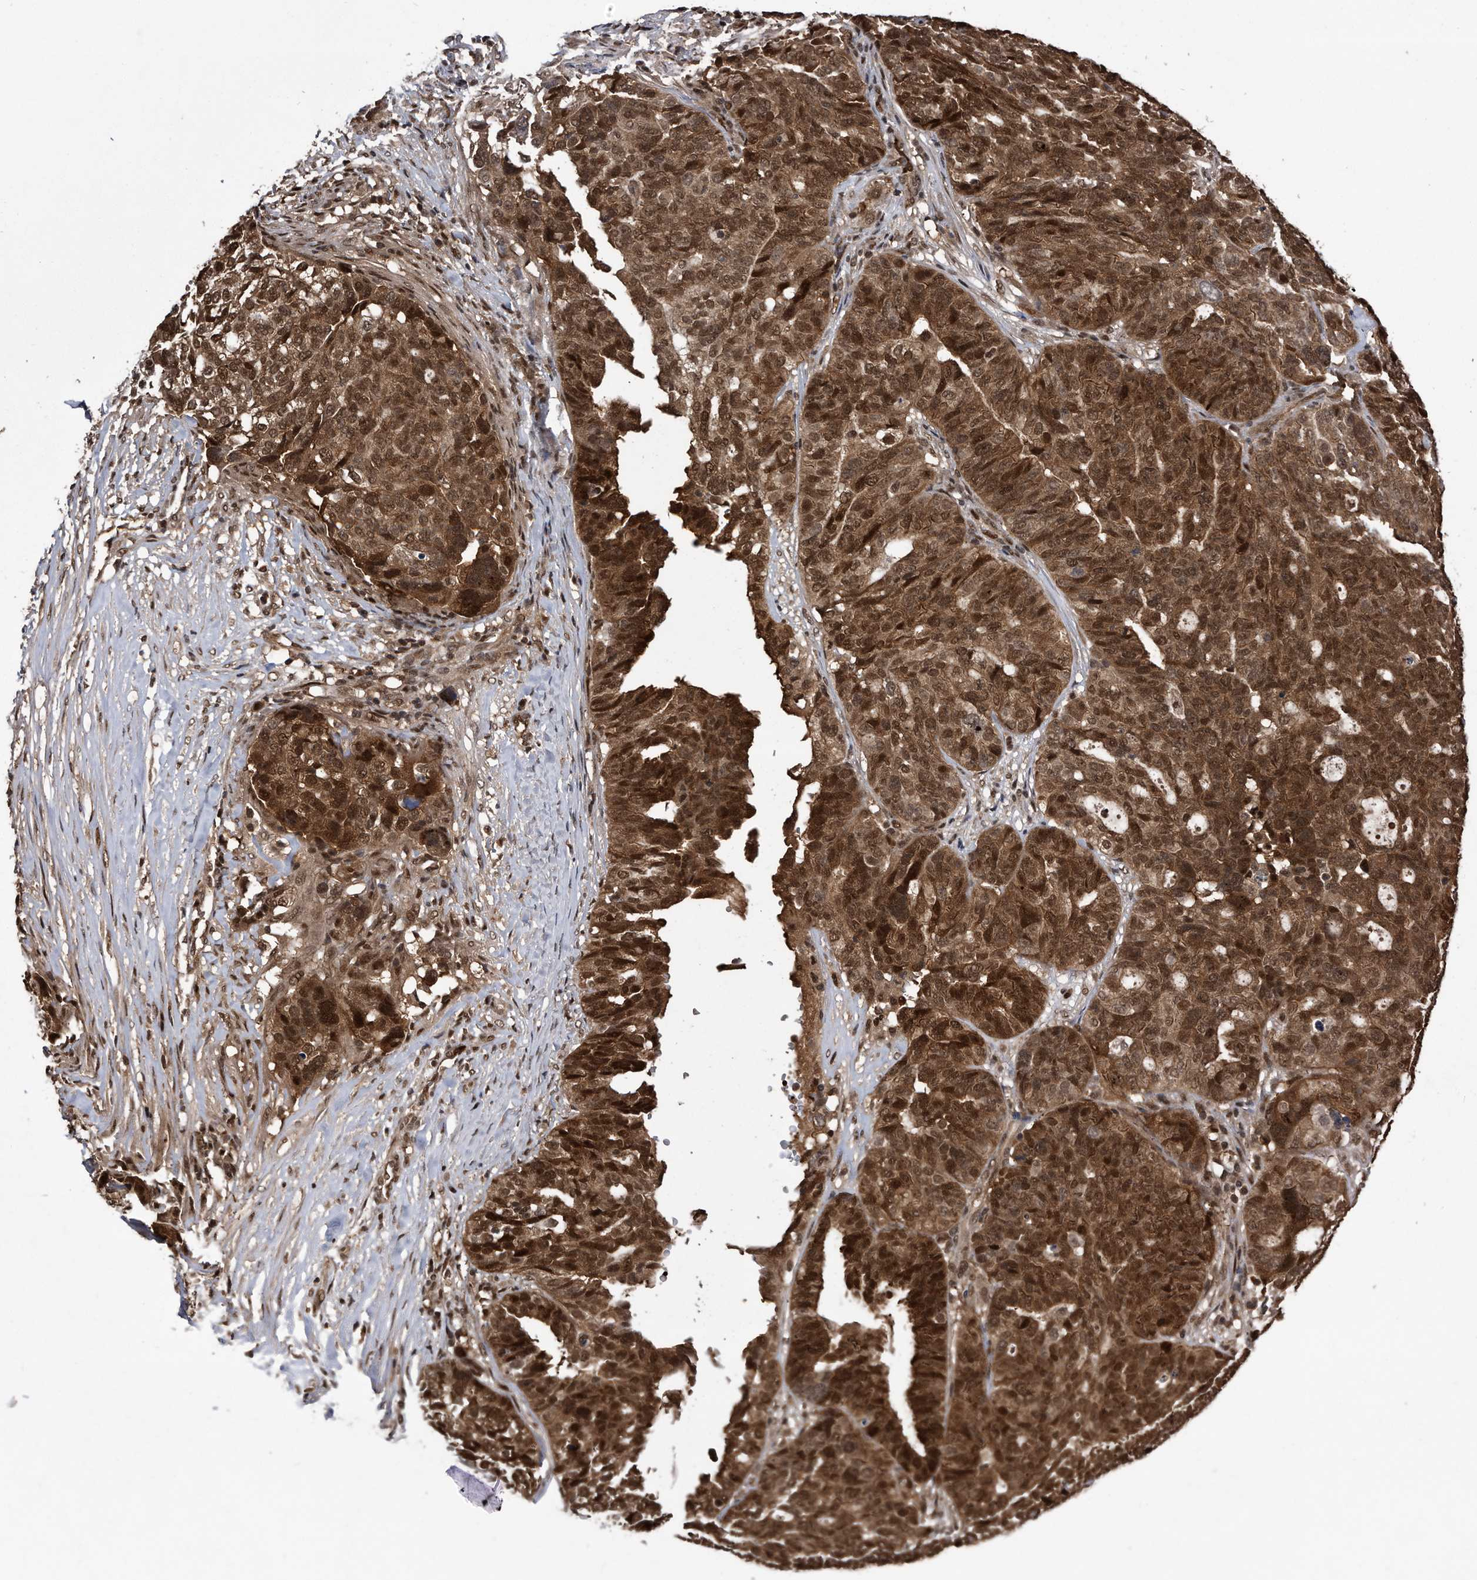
{"staining": {"intensity": "strong", "quantity": ">75%", "location": "cytoplasmic/membranous,nuclear"}, "tissue": "ovarian cancer", "cell_type": "Tumor cells", "image_type": "cancer", "snomed": [{"axis": "morphology", "description": "Cystadenocarcinoma, serous, NOS"}, {"axis": "topography", "description": "Ovary"}], "caption": "This histopathology image exhibits ovarian serous cystadenocarcinoma stained with immunohistochemistry (IHC) to label a protein in brown. The cytoplasmic/membranous and nuclear of tumor cells show strong positivity for the protein. Nuclei are counter-stained blue.", "gene": "RAD23B", "patient": {"sex": "female", "age": 59}}